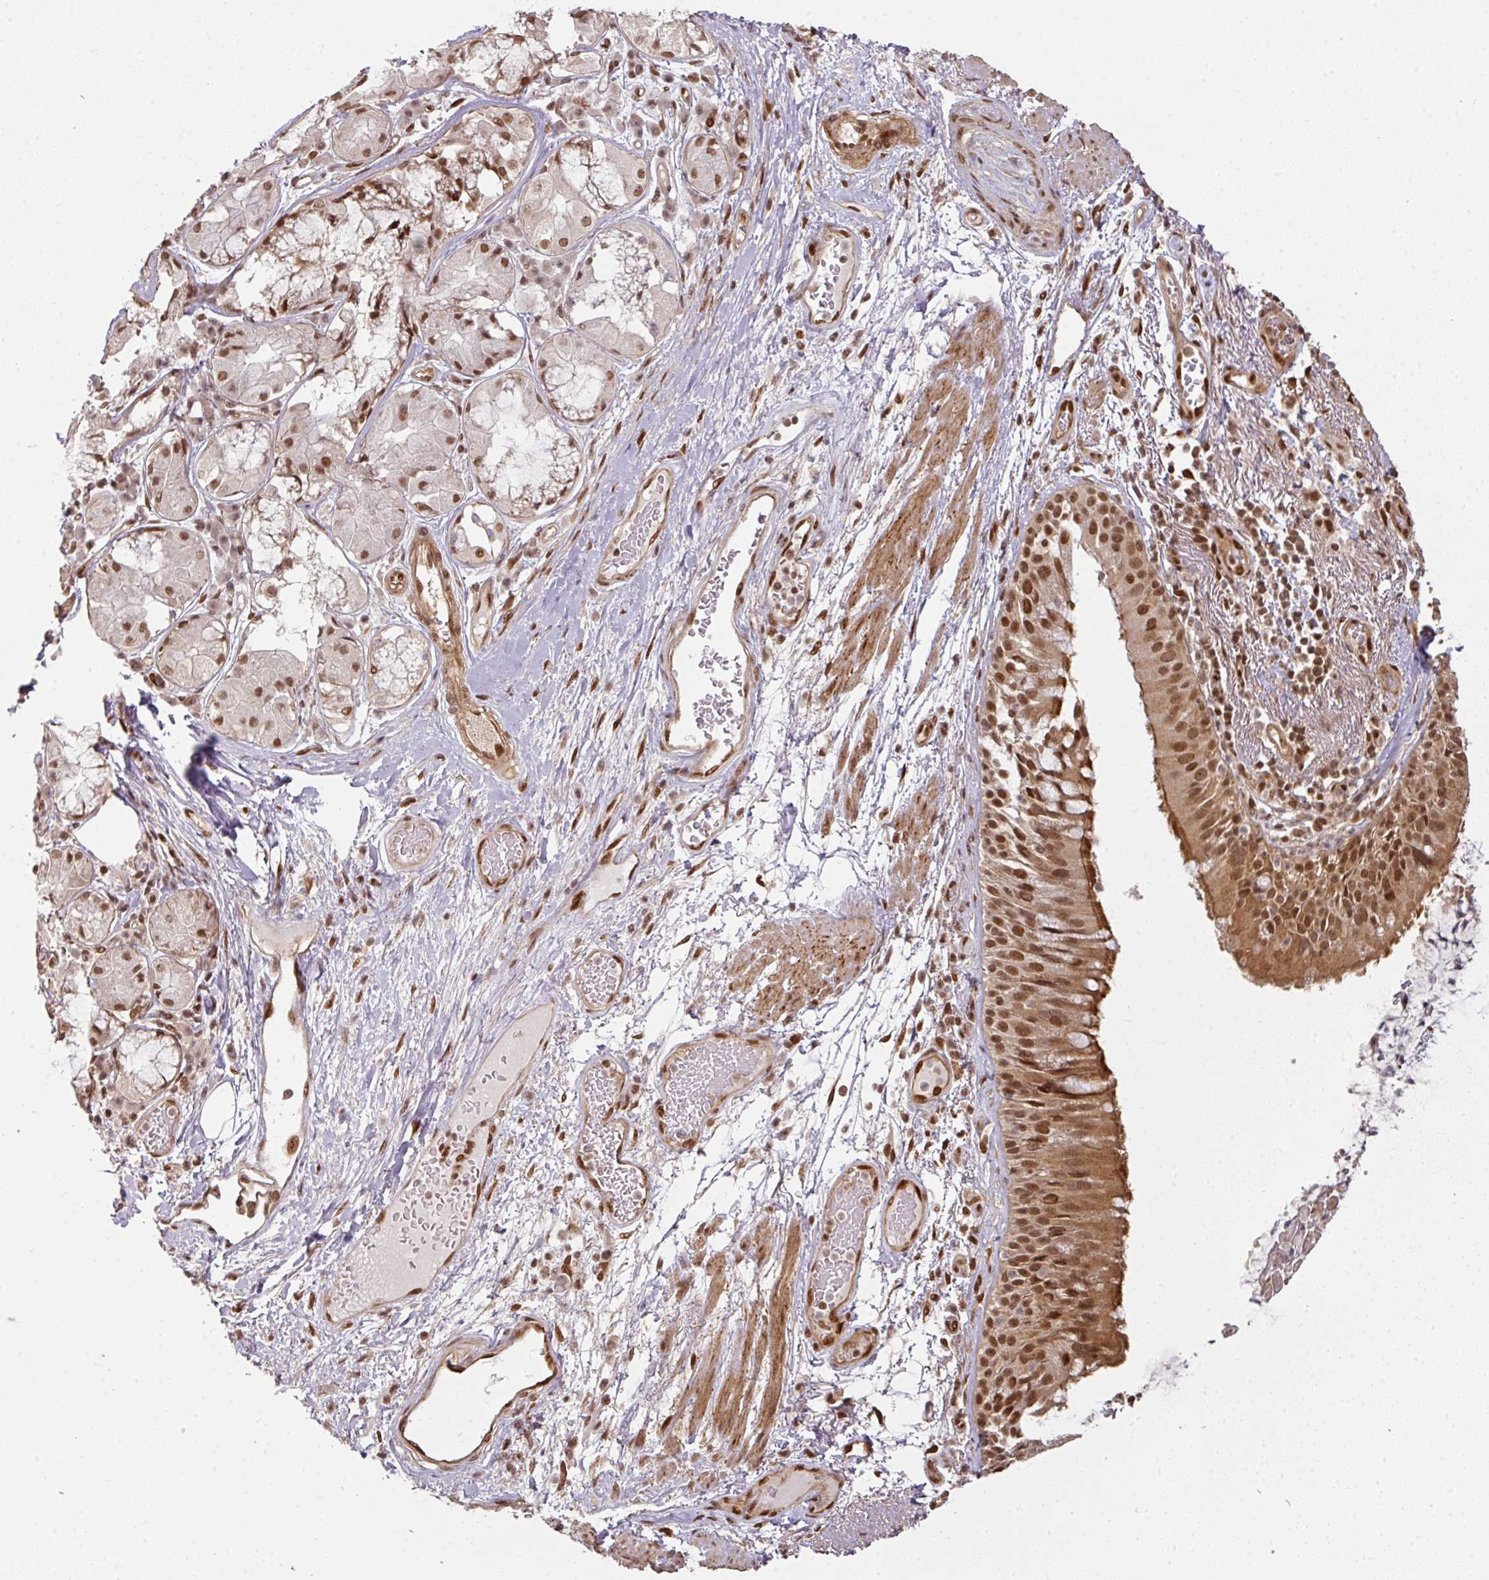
{"staining": {"intensity": "moderate", "quantity": ">75%", "location": "cytoplasmic/membranous,nuclear"}, "tissue": "bronchus", "cell_type": "Respiratory epithelial cells", "image_type": "normal", "snomed": [{"axis": "morphology", "description": "Normal tissue, NOS"}, {"axis": "topography", "description": "Cartilage tissue"}, {"axis": "topography", "description": "Bronchus"}], "caption": "DAB (3,3'-diaminobenzidine) immunohistochemical staining of normal bronchus demonstrates moderate cytoplasmic/membranous,nuclear protein staining in approximately >75% of respiratory epithelial cells. Using DAB (3,3'-diaminobenzidine) (brown) and hematoxylin (blue) stains, captured at high magnification using brightfield microscopy.", "gene": "SIK3", "patient": {"sex": "male", "age": 63}}